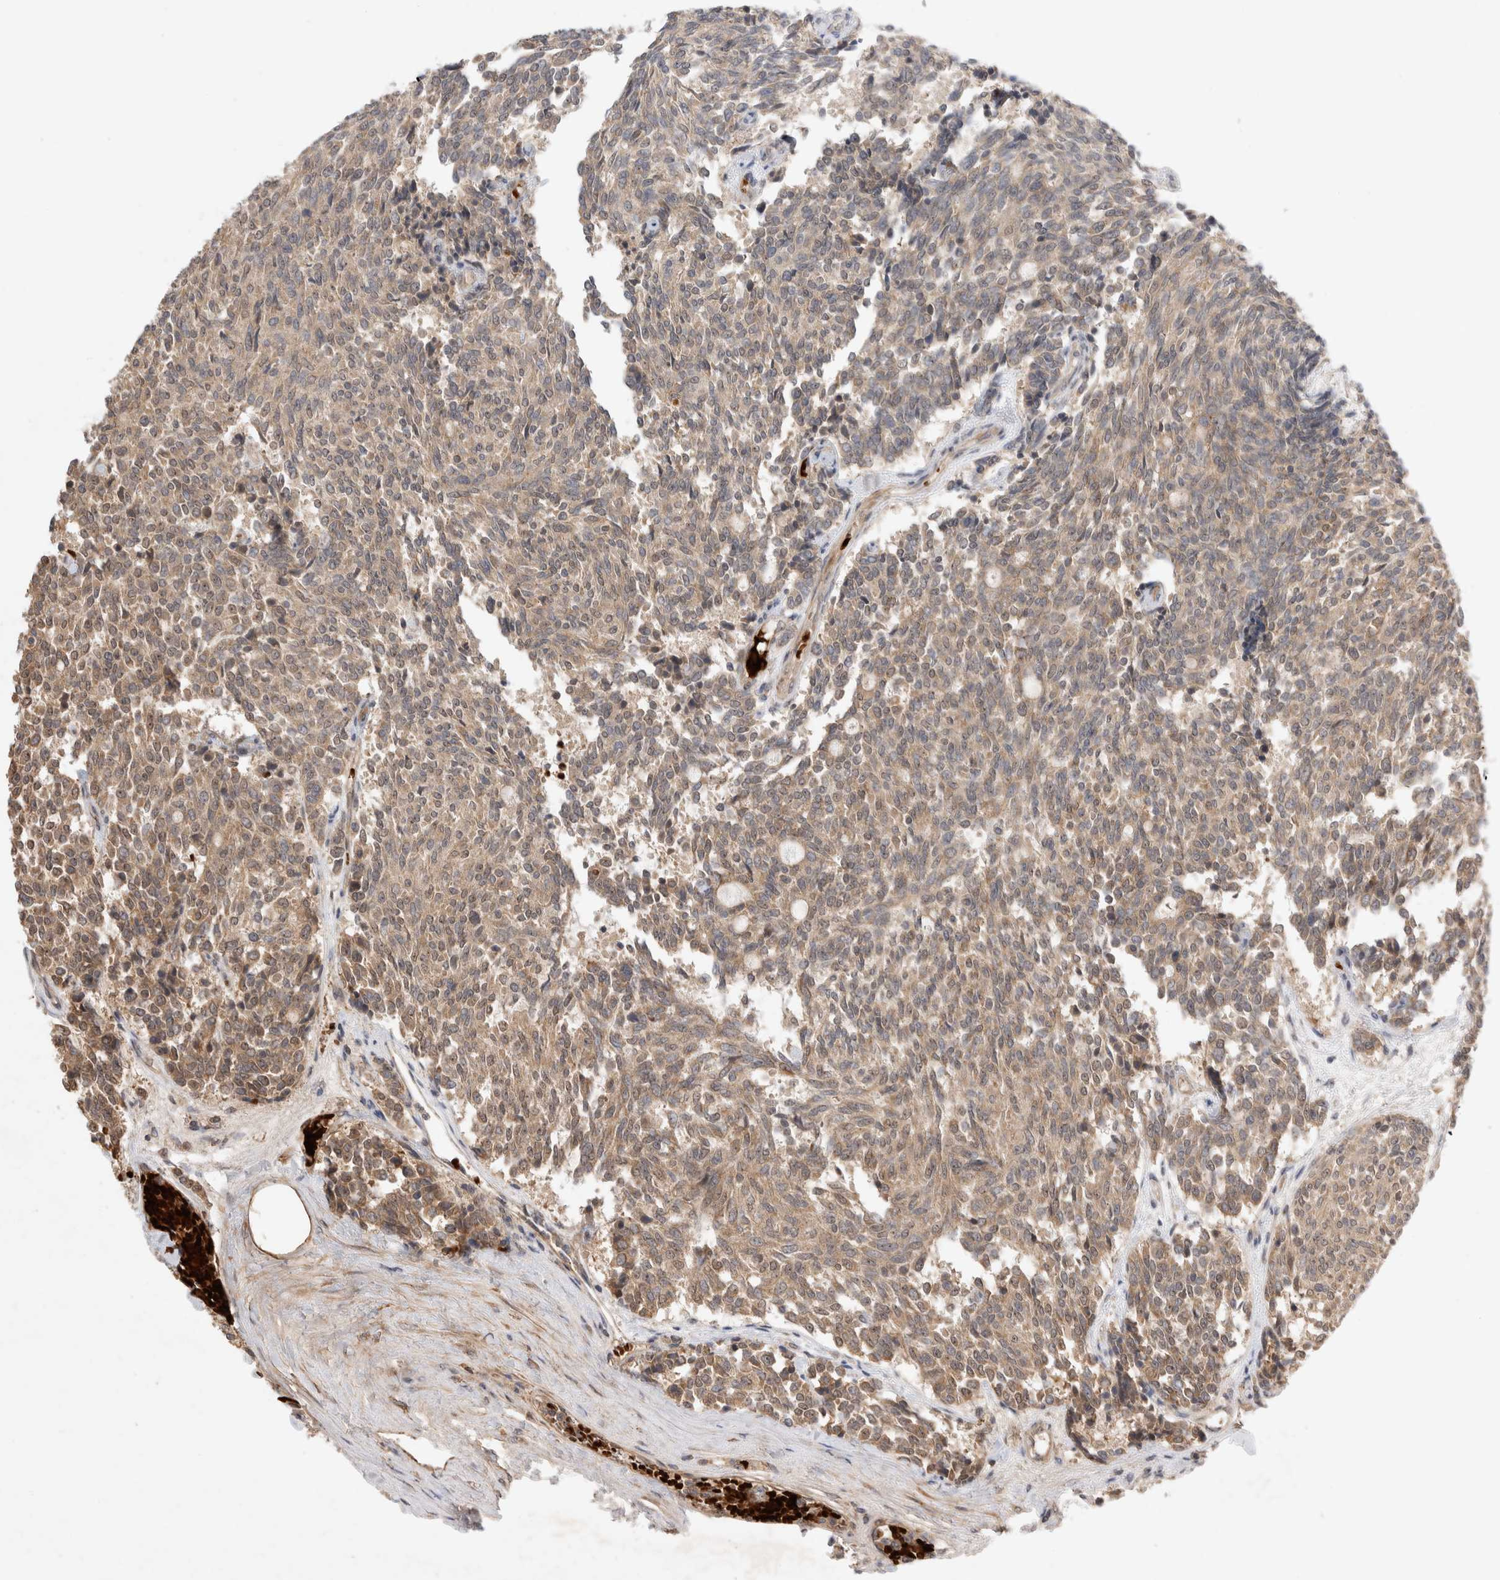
{"staining": {"intensity": "moderate", "quantity": ">75%", "location": "cytoplasmic/membranous"}, "tissue": "carcinoid", "cell_type": "Tumor cells", "image_type": "cancer", "snomed": [{"axis": "morphology", "description": "Carcinoid, malignant, NOS"}, {"axis": "topography", "description": "Pancreas"}], "caption": "Protein staining shows moderate cytoplasmic/membranous expression in approximately >75% of tumor cells in carcinoid.", "gene": "FAM221A", "patient": {"sex": "female", "age": 54}}